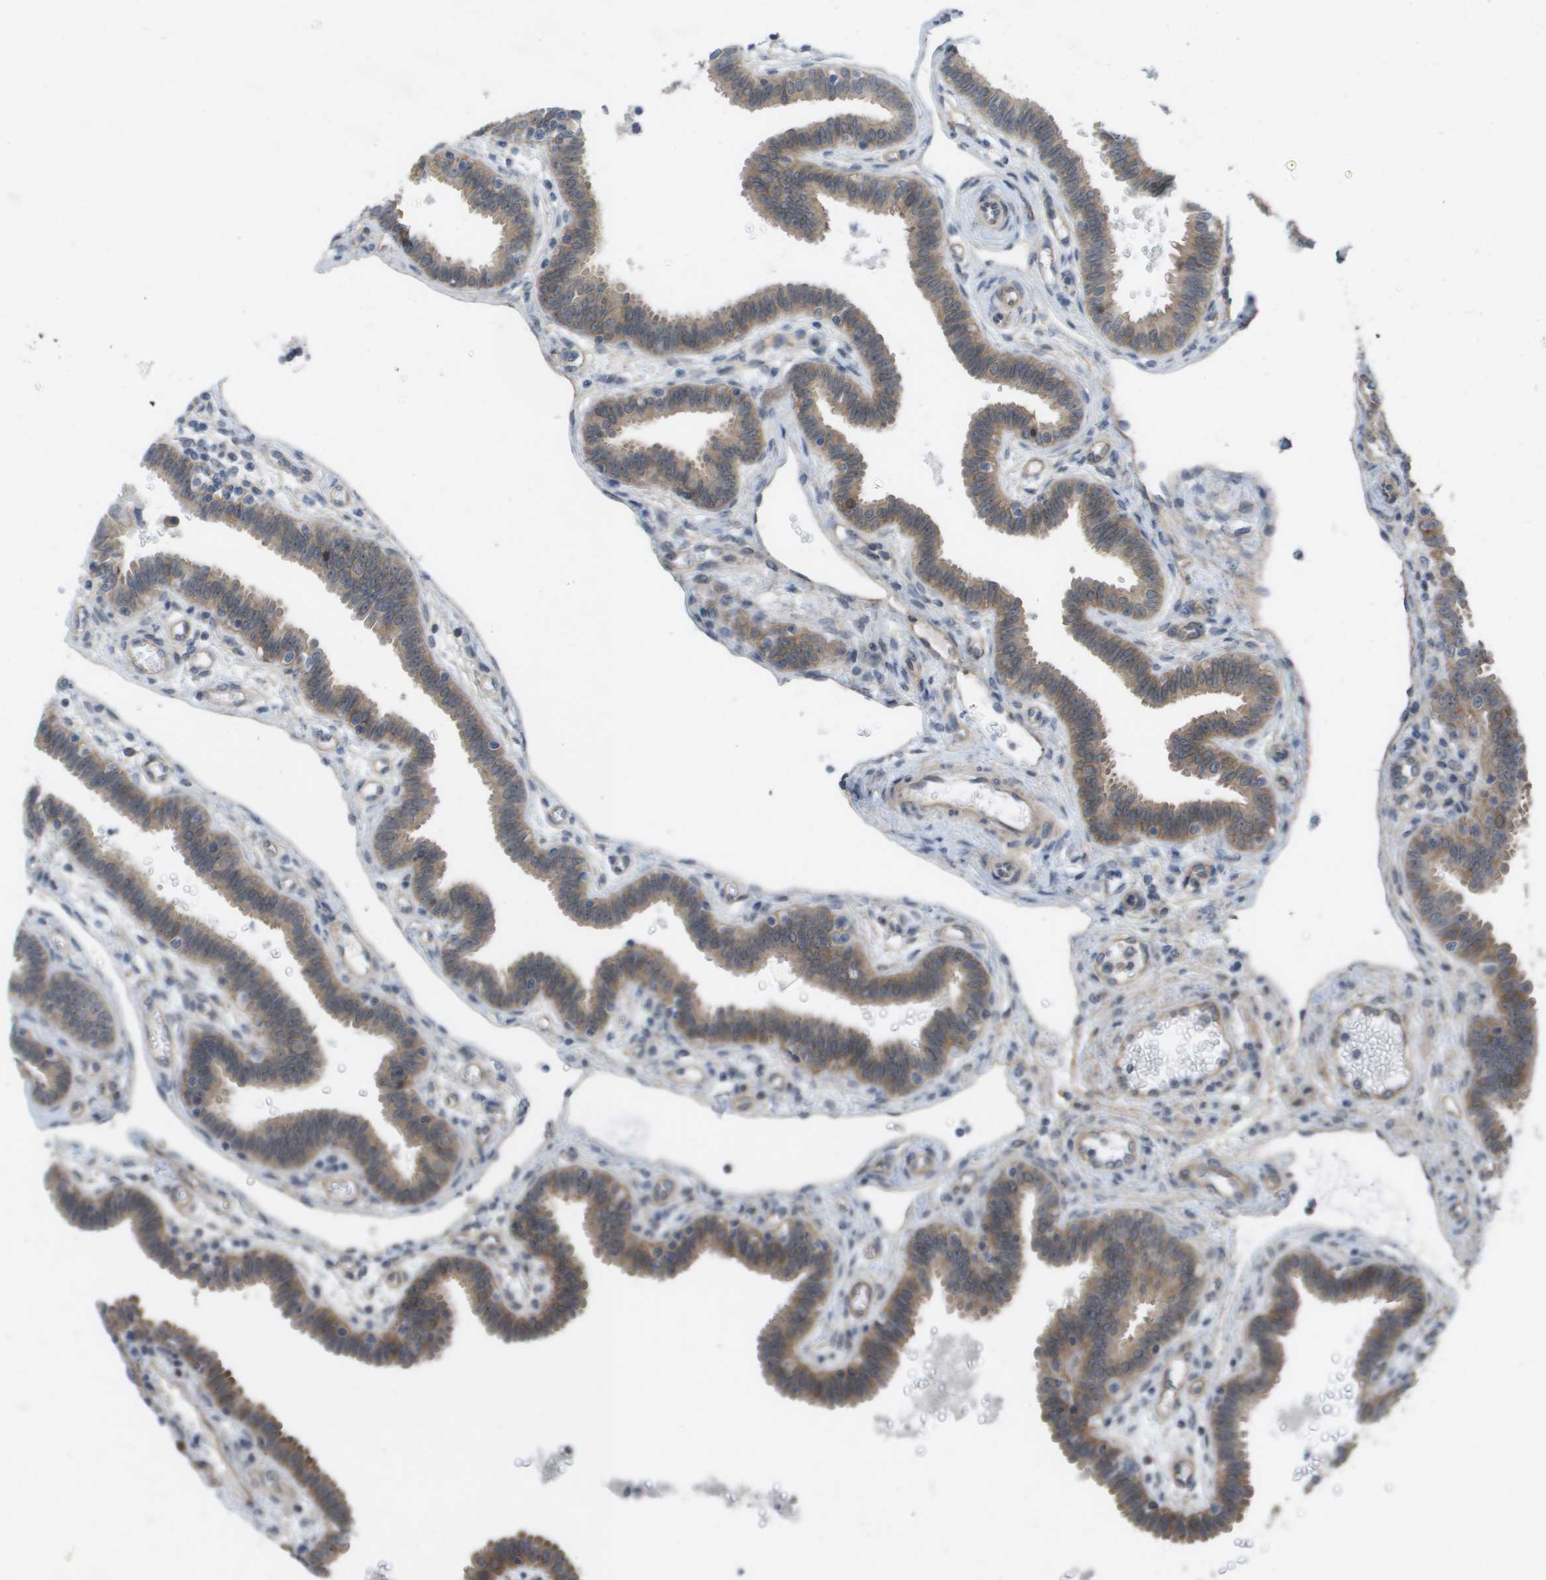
{"staining": {"intensity": "weak", "quantity": ">75%", "location": "cytoplasmic/membranous"}, "tissue": "fallopian tube", "cell_type": "Glandular cells", "image_type": "normal", "snomed": [{"axis": "morphology", "description": "Normal tissue, NOS"}, {"axis": "topography", "description": "Fallopian tube"}, {"axis": "topography", "description": "Placenta"}], "caption": "IHC of normal human fallopian tube reveals low levels of weak cytoplasmic/membranous positivity in approximately >75% of glandular cells.", "gene": "MTARC2", "patient": {"sex": "female", "age": 32}}